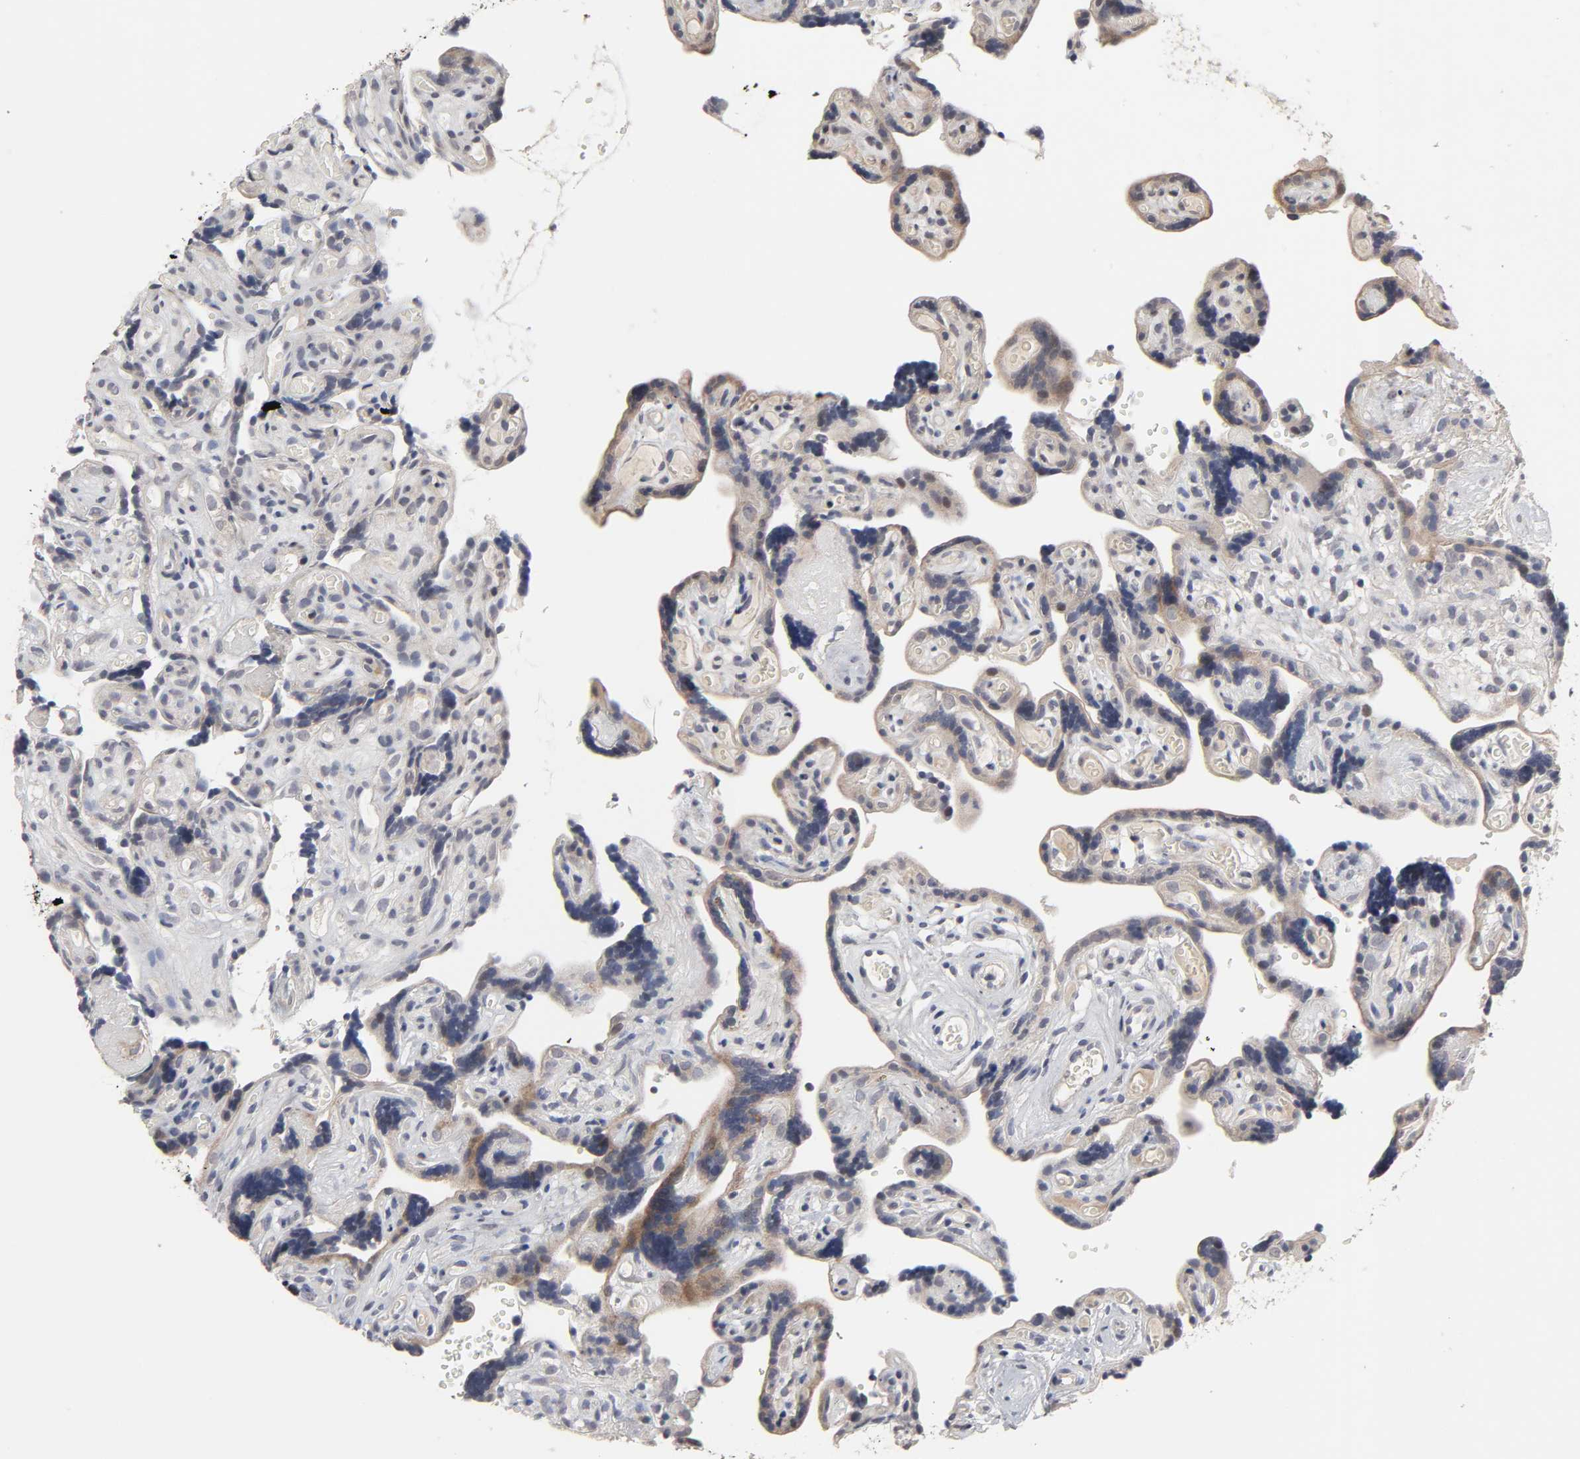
{"staining": {"intensity": "negative", "quantity": "none", "location": "none"}, "tissue": "placenta", "cell_type": "Decidual cells", "image_type": "normal", "snomed": [{"axis": "morphology", "description": "Normal tissue, NOS"}, {"axis": "topography", "description": "Placenta"}], "caption": "Immunohistochemistry histopathology image of normal placenta: human placenta stained with DAB displays no significant protein expression in decidual cells.", "gene": "HNF4A", "patient": {"sex": "female", "age": 30}}